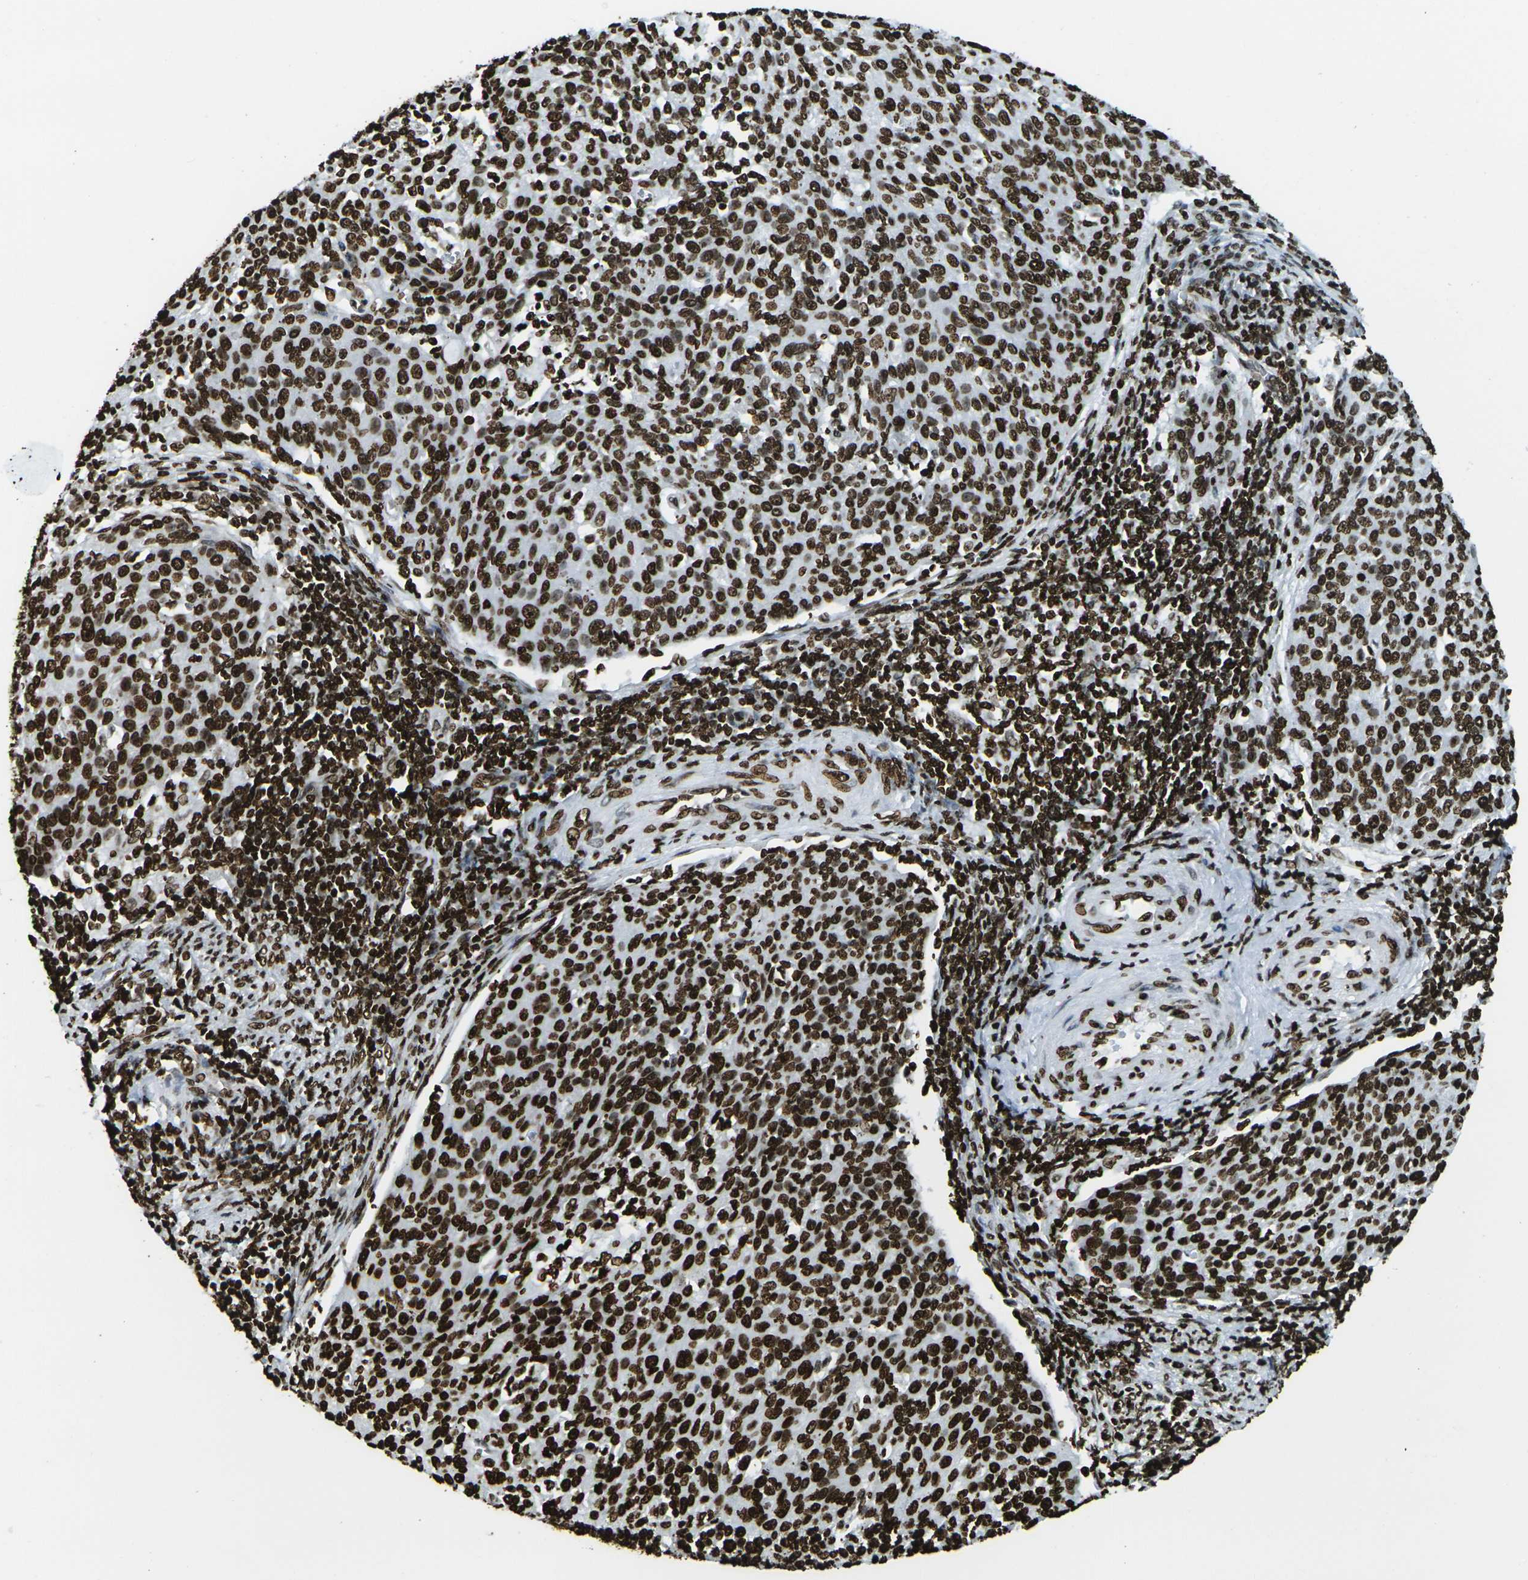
{"staining": {"intensity": "strong", "quantity": ">75%", "location": "nuclear"}, "tissue": "cervical cancer", "cell_type": "Tumor cells", "image_type": "cancer", "snomed": [{"axis": "morphology", "description": "Squamous cell carcinoma, NOS"}, {"axis": "topography", "description": "Cervix"}], "caption": "Cervical squamous cell carcinoma tissue exhibits strong nuclear expression in about >75% of tumor cells (DAB IHC with brightfield microscopy, high magnification).", "gene": "H1-2", "patient": {"sex": "female", "age": 38}}